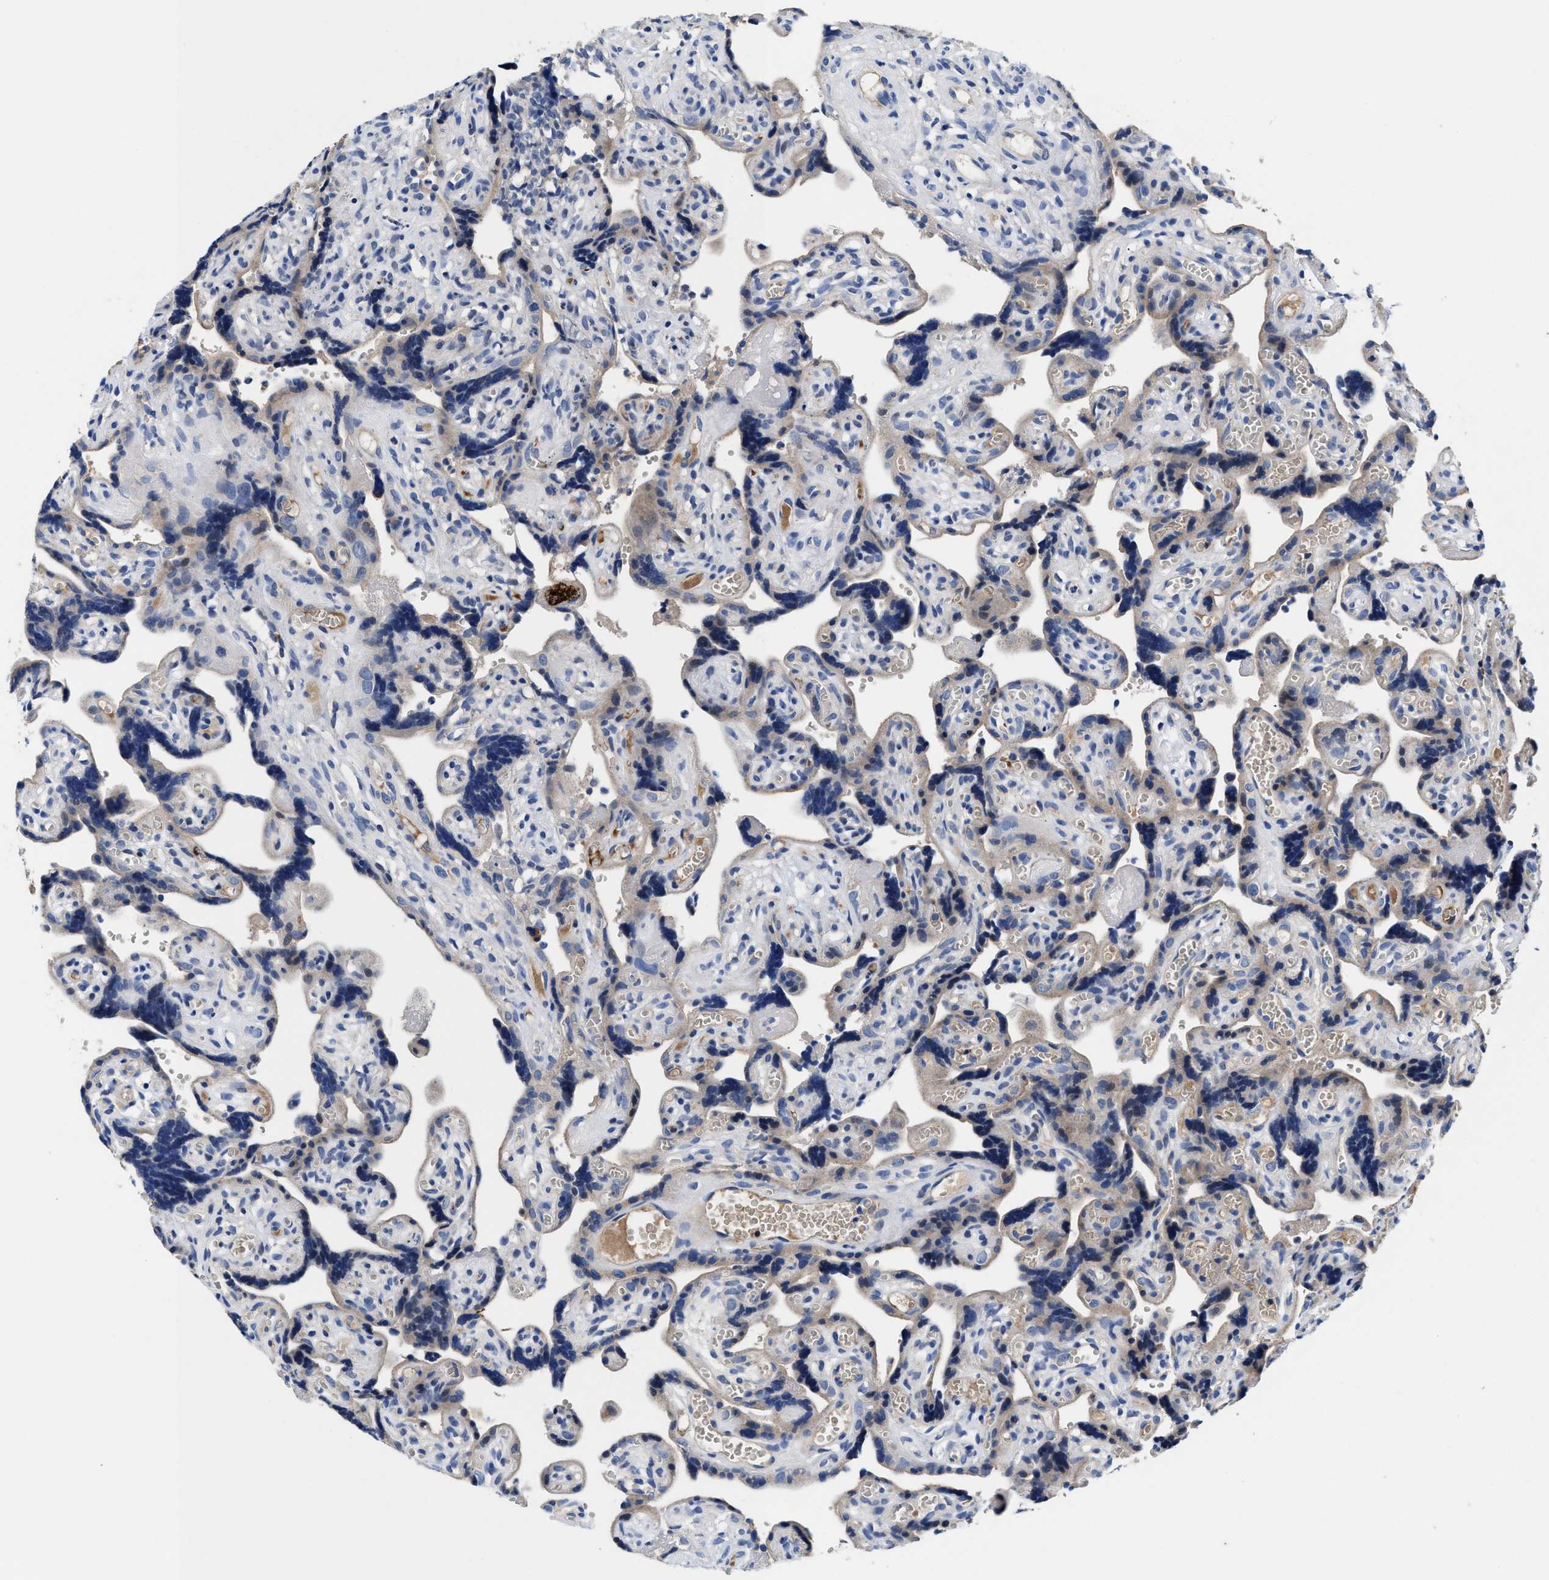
{"staining": {"intensity": "negative", "quantity": "none", "location": "none"}, "tissue": "placenta", "cell_type": "Decidual cells", "image_type": "normal", "snomed": [{"axis": "morphology", "description": "Normal tissue, NOS"}, {"axis": "topography", "description": "Placenta"}], "caption": "Immunohistochemistry (IHC) micrograph of unremarkable placenta: human placenta stained with DAB (3,3'-diaminobenzidine) shows no significant protein positivity in decidual cells.", "gene": "DHRS13", "patient": {"sex": "female", "age": 30}}